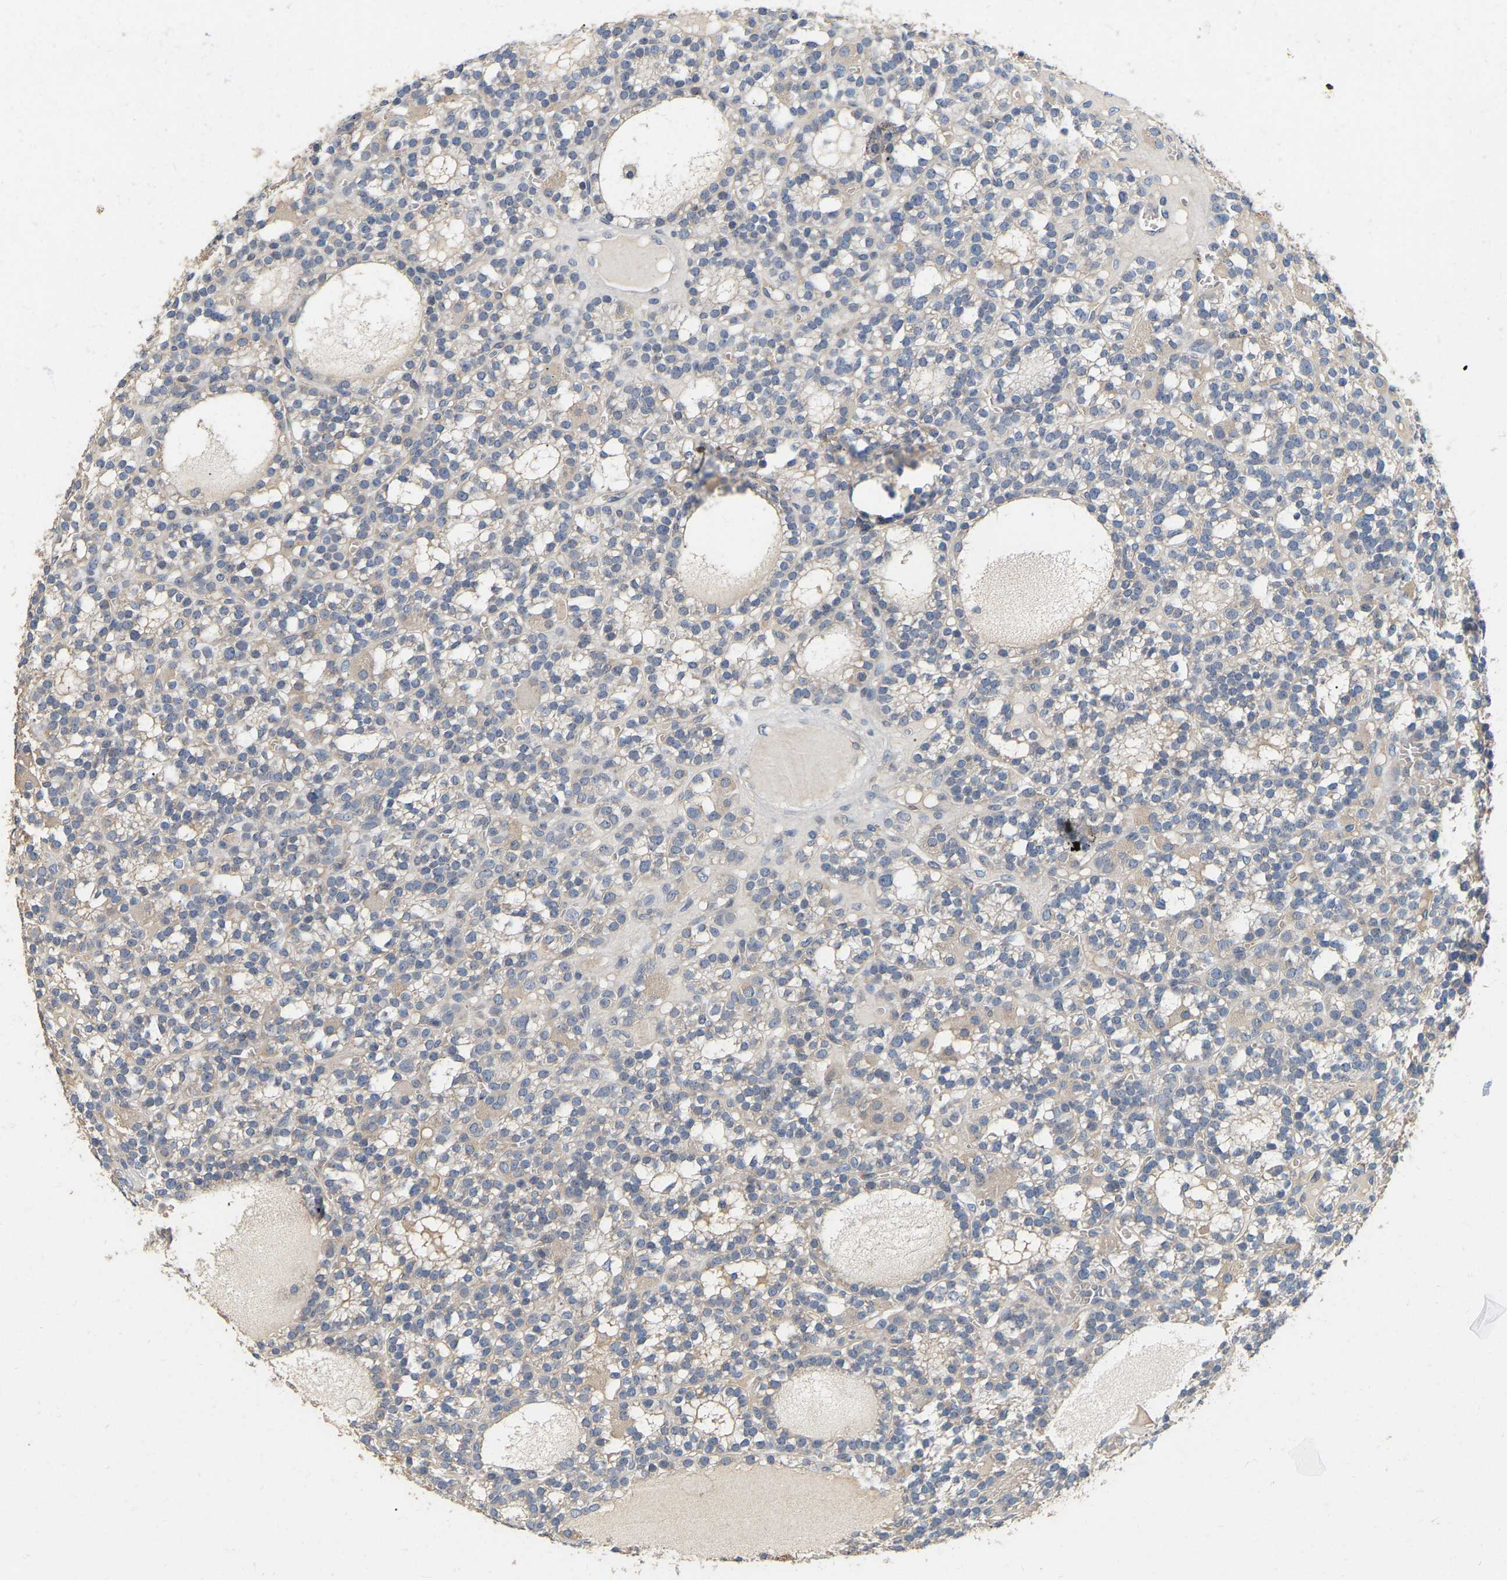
{"staining": {"intensity": "weak", "quantity": "<25%", "location": "cytoplasmic/membranous"}, "tissue": "parathyroid gland", "cell_type": "Glandular cells", "image_type": "normal", "snomed": [{"axis": "morphology", "description": "Normal tissue, NOS"}, {"axis": "morphology", "description": "Adenoma, NOS"}, {"axis": "topography", "description": "Parathyroid gland"}], "caption": "Immunohistochemistry (IHC) histopathology image of unremarkable parathyroid gland: human parathyroid gland stained with DAB exhibits no significant protein expression in glandular cells. (IHC, brightfield microscopy, high magnification).", "gene": "SSH1", "patient": {"sex": "female", "age": 58}}